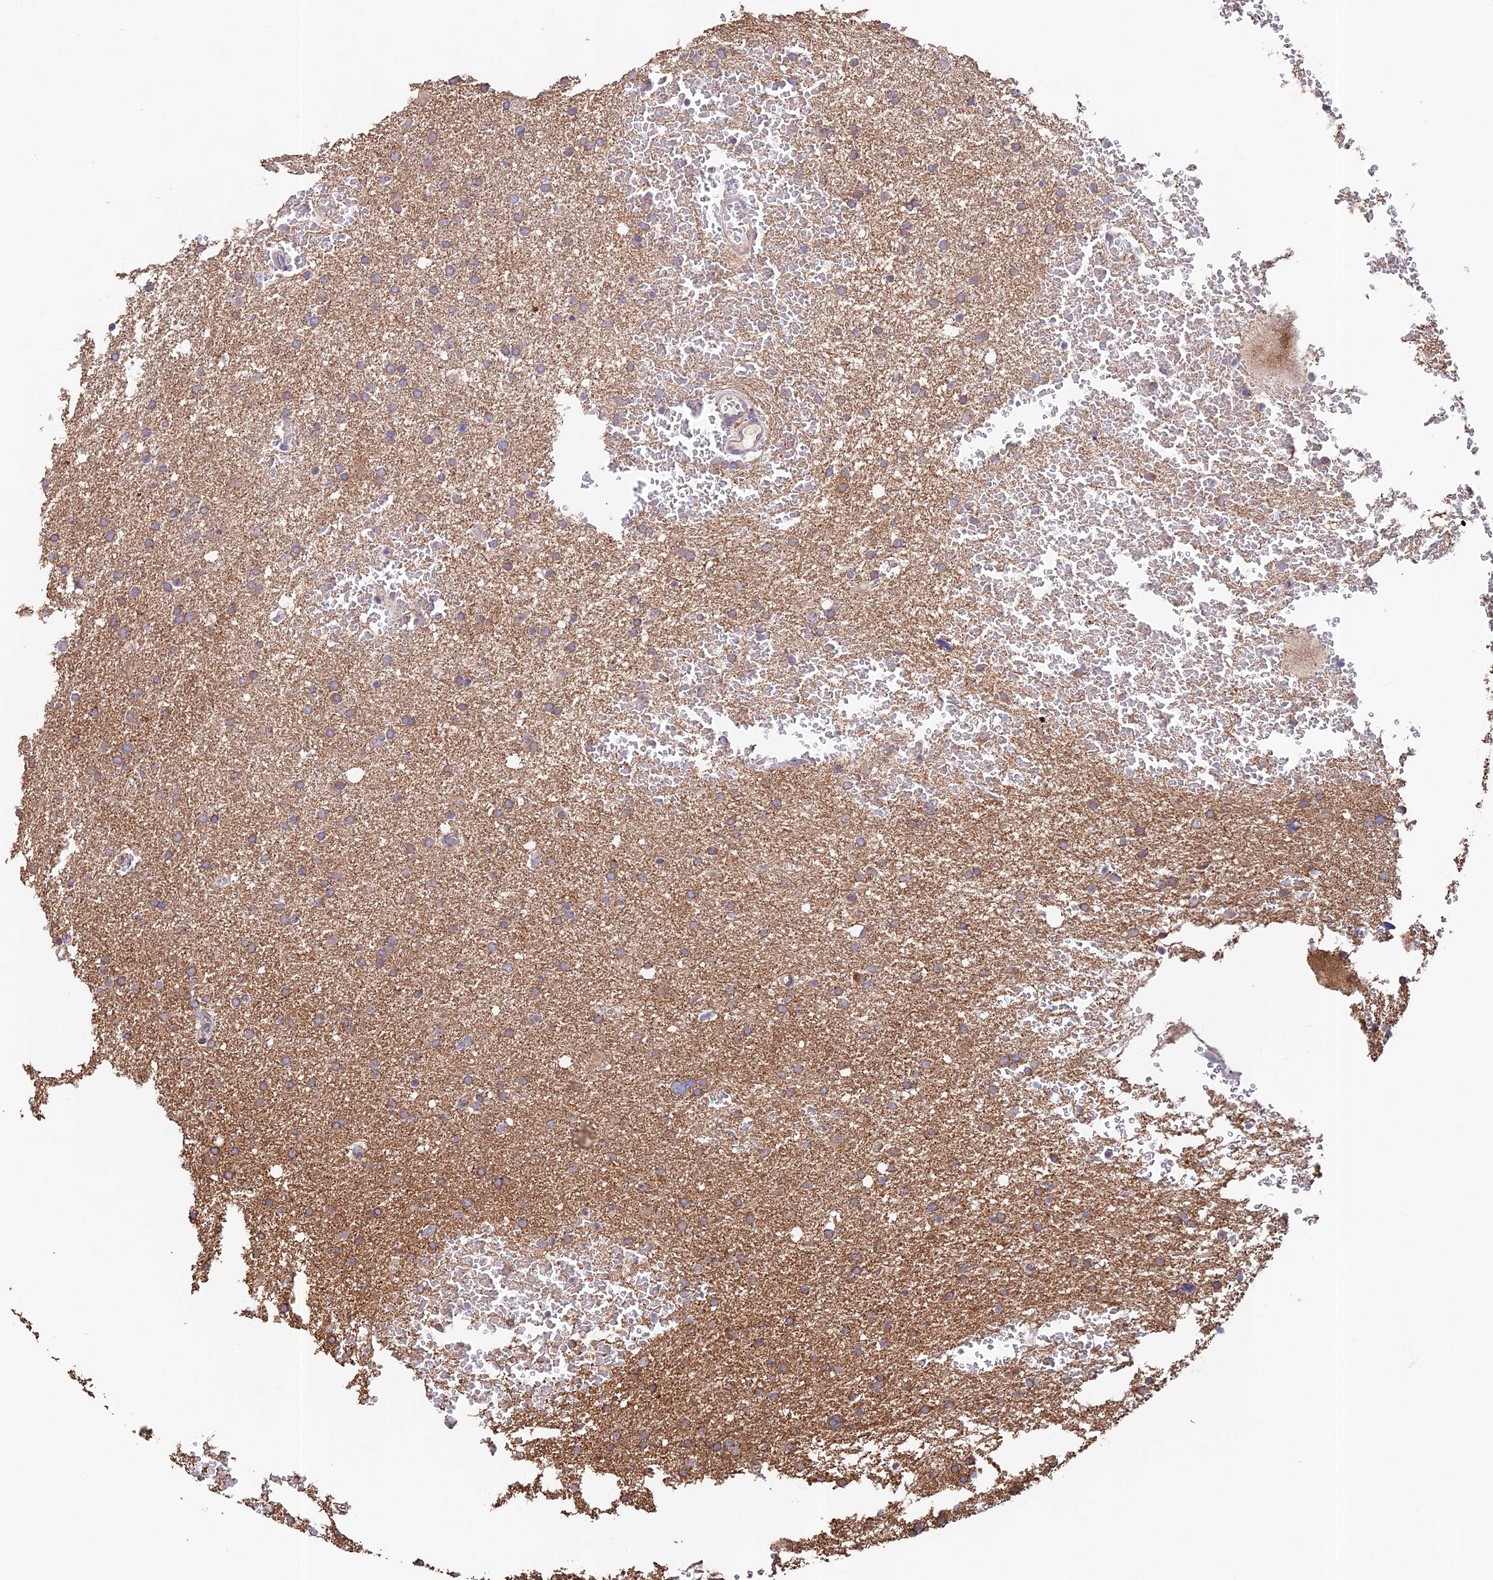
{"staining": {"intensity": "moderate", "quantity": ">75%", "location": "cytoplasmic/membranous"}, "tissue": "glioma", "cell_type": "Tumor cells", "image_type": "cancer", "snomed": [{"axis": "morphology", "description": "Glioma, malignant, High grade"}, {"axis": "topography", "description": "Cerebral cortex"}], "caption": "Immunohistochemistry of human glioma demonstrates medium levels of moderate cytoplasmic/membranous expression in approximately >75% of tumor cells.", "gene": "EMC3", "patient": {"sex": "female", "age": 36}}